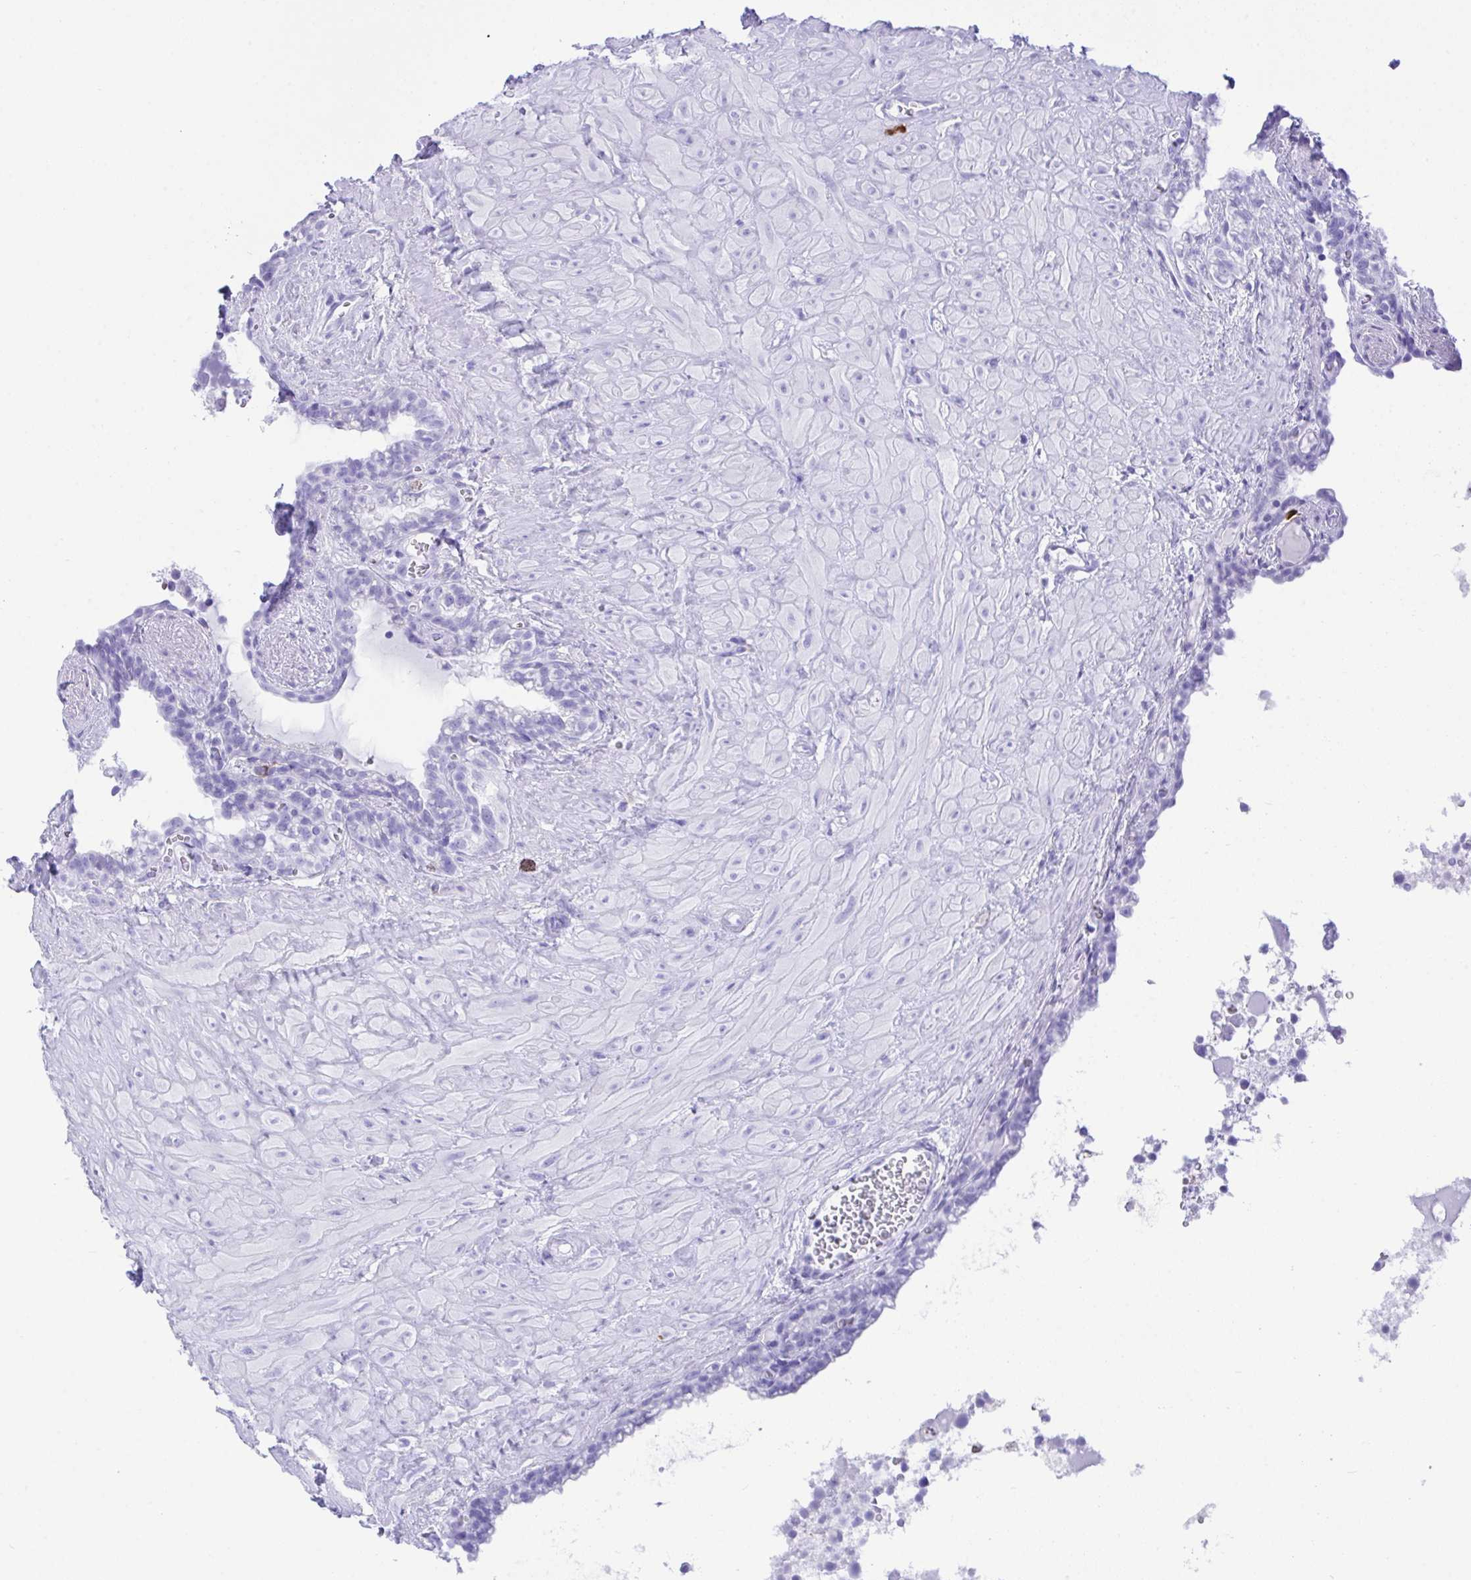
{"staining": {"intensity": "negative", "quantity": "none", "location": "none"}, "tissue": "seminal vesicle", "cell_type": "Glandular cells", "image_type": "normal", "snomed": [{"axis": "morphology", "description": "Normal tissue, NOS"}, {"axis": "topography", "description": "Seminal veicle"}], "caption": "An image of seminal vesicle stained for a protein demonstrates no brown staining in glandular cells. (Brightfield microscopy of DAB (3,3'-diaminobenzidine) immunohistochemistry at high magnification).", "gene": "BEST4", "patient": {"sex": "male", "age": 76}}